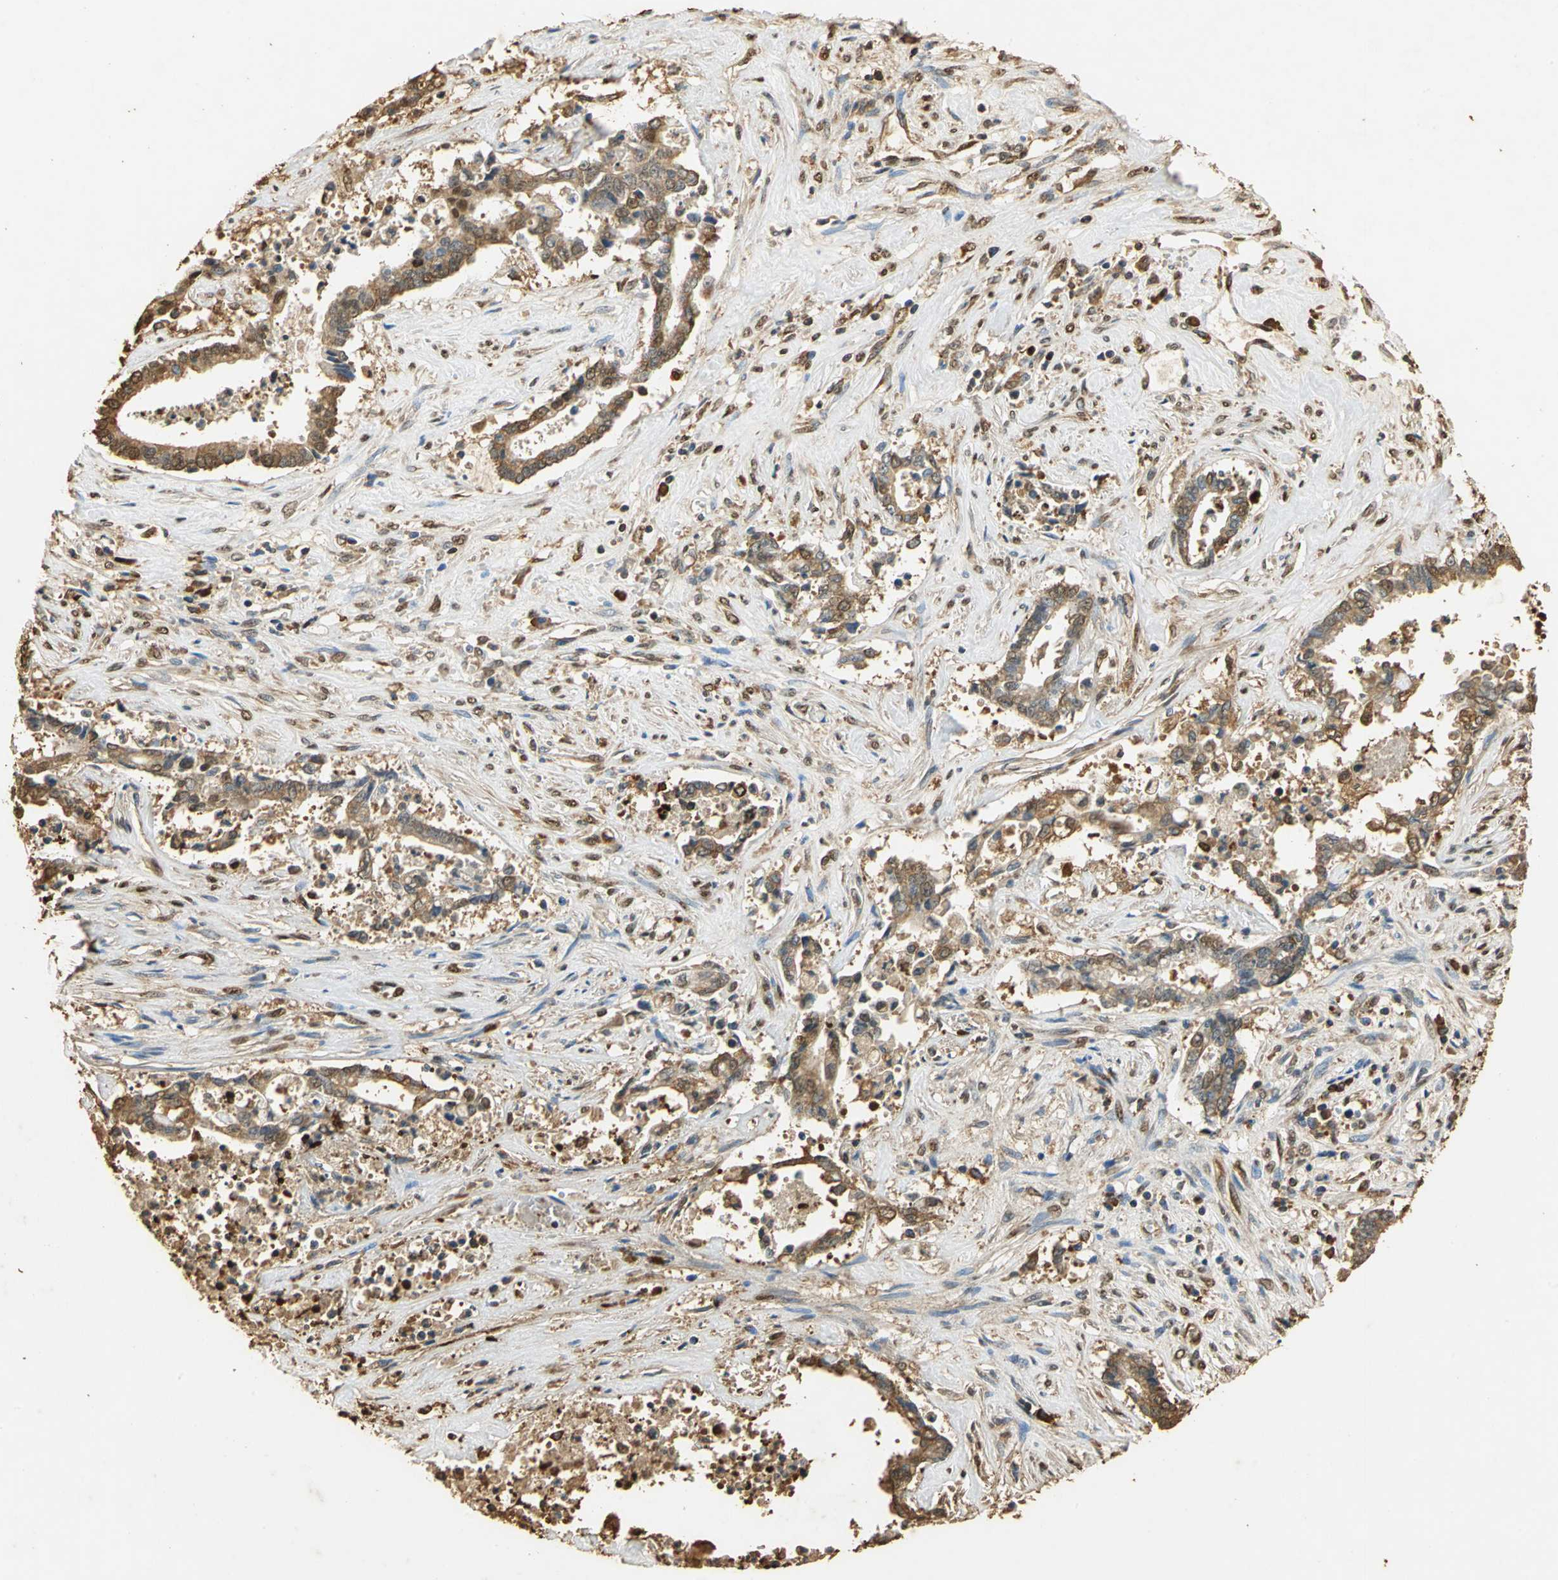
{"staining": {"intensity": "moderate", "quantity": ">75%", "location": "cytoplasmic/membranous"}, "tissue": "liver cancer", "cell_type": "Tumor cells", "image_type": "cancer", "snomed": [{"axis": "morphology", "description": "Cholangiocarcinoma"}, {"axis": "topography", "description": "Liver"}], "caption": "High-magnification brightfield microscopy of cholangiocarcinoma (liver) stained with DAB (brown) and counterstained with hematoxylin (blue). tumor cells exhibit moderate cytoplasmic/membranous positivity is seen in approximately>75% of cells. (Brightfield microscopy of DAB IHC at high magnification).", "gene": "GAPDH", "patient": {"sex": "male", "age": 57}}